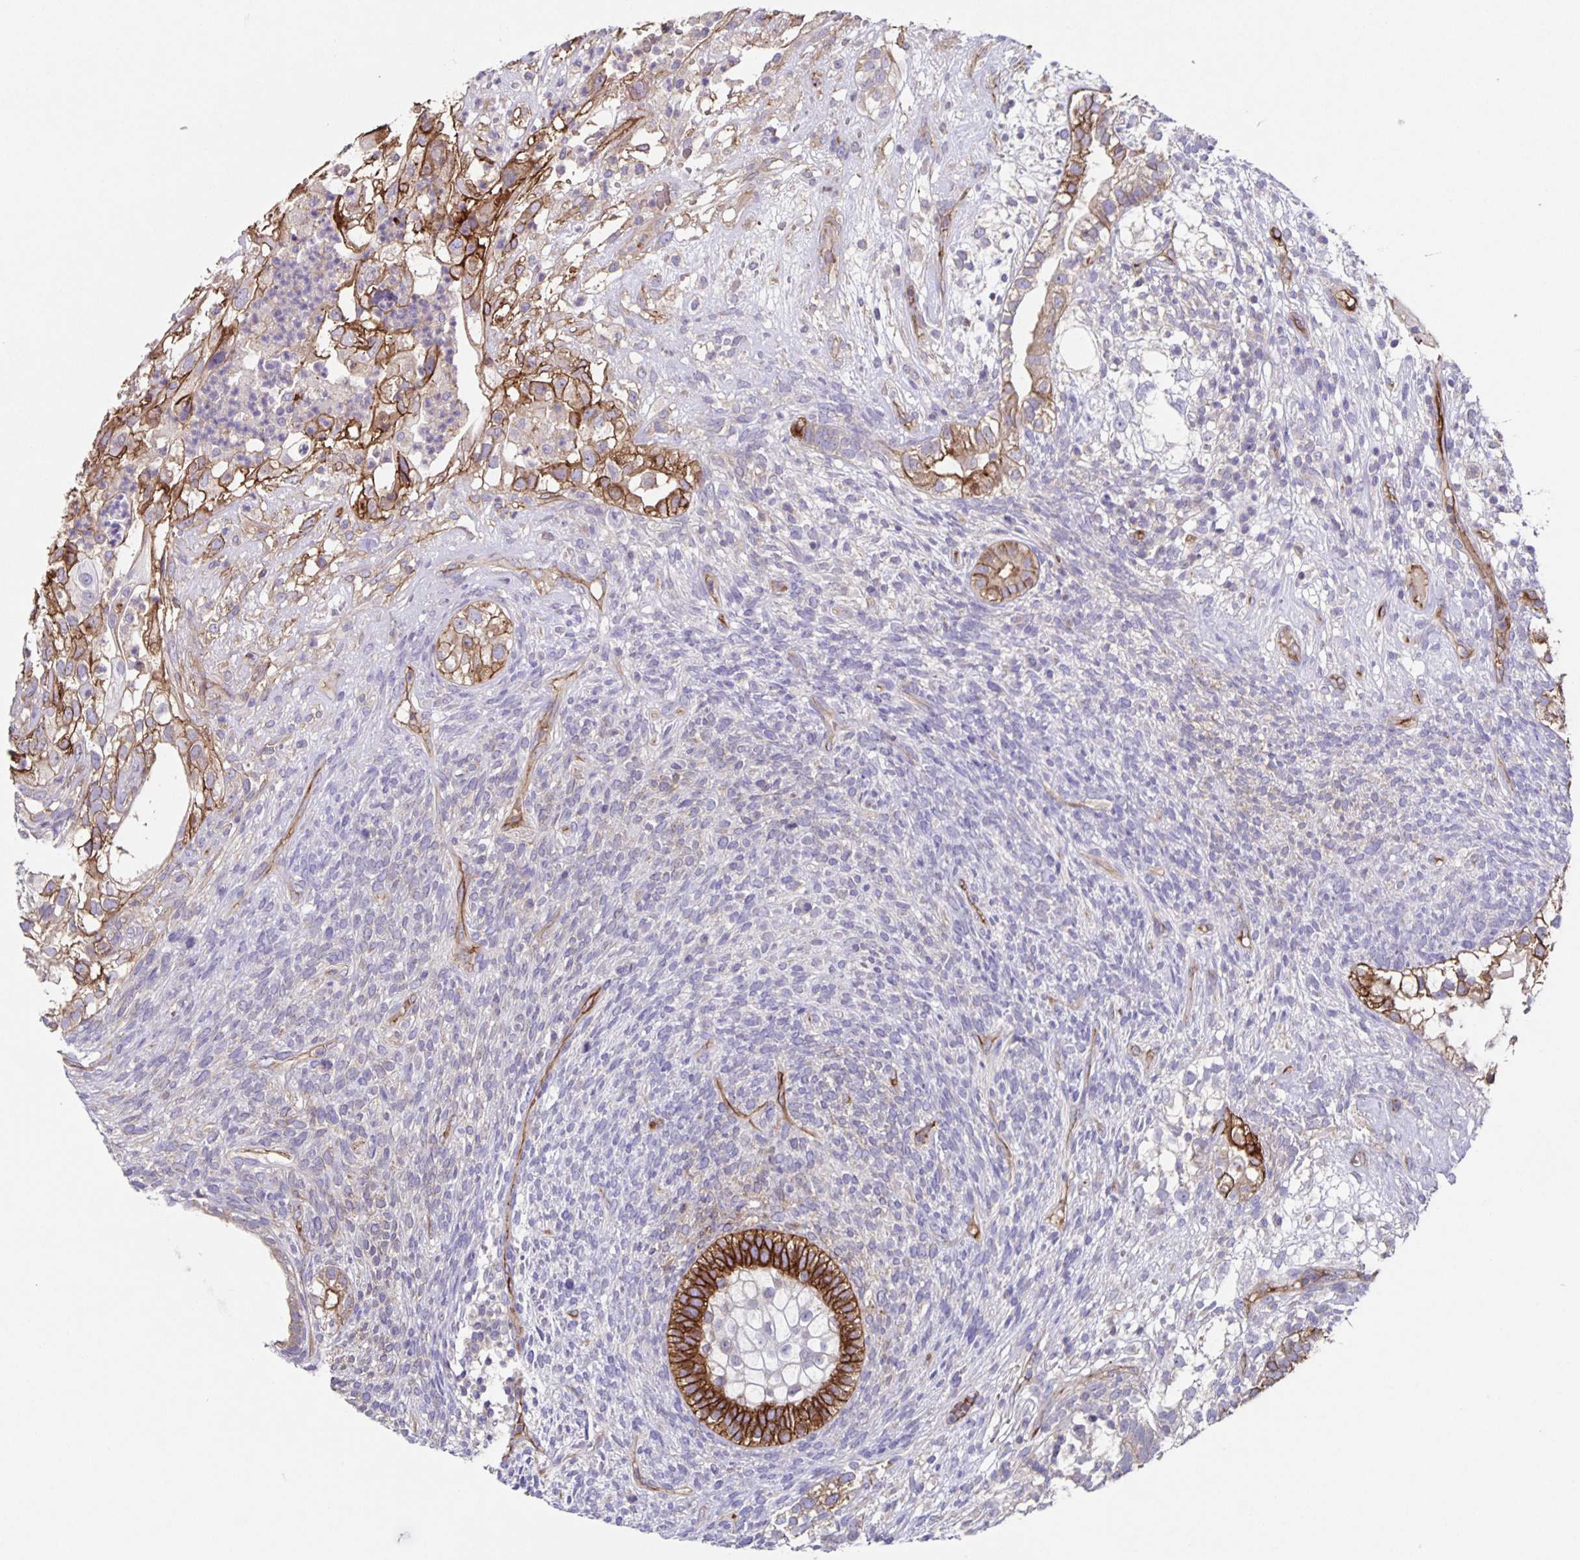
{"staining": {"intensity": "strong", "quantity": "25%-75%", "location": "cytoplasmic/membranous"}, "tissue": "testis cancer", "cell_type": "Tumor cells", "image_type": "cancer", "snomed": [{"axis": "morphology", "description": "Seminoma, NOS"}, {"axis": "morphology", "description": "Carcinoma, Embryonal, NOS"}, {"axis": "topography", "description": "Testis"}], "caption": "Immunohistochemical staining of seminoma (testis) shows strong cytoplasmic/membranous protein positivity in about 25%-75% of tumor cells.", "gene": "ITGA2", "patient": {"sex": "male", "age": 41}}